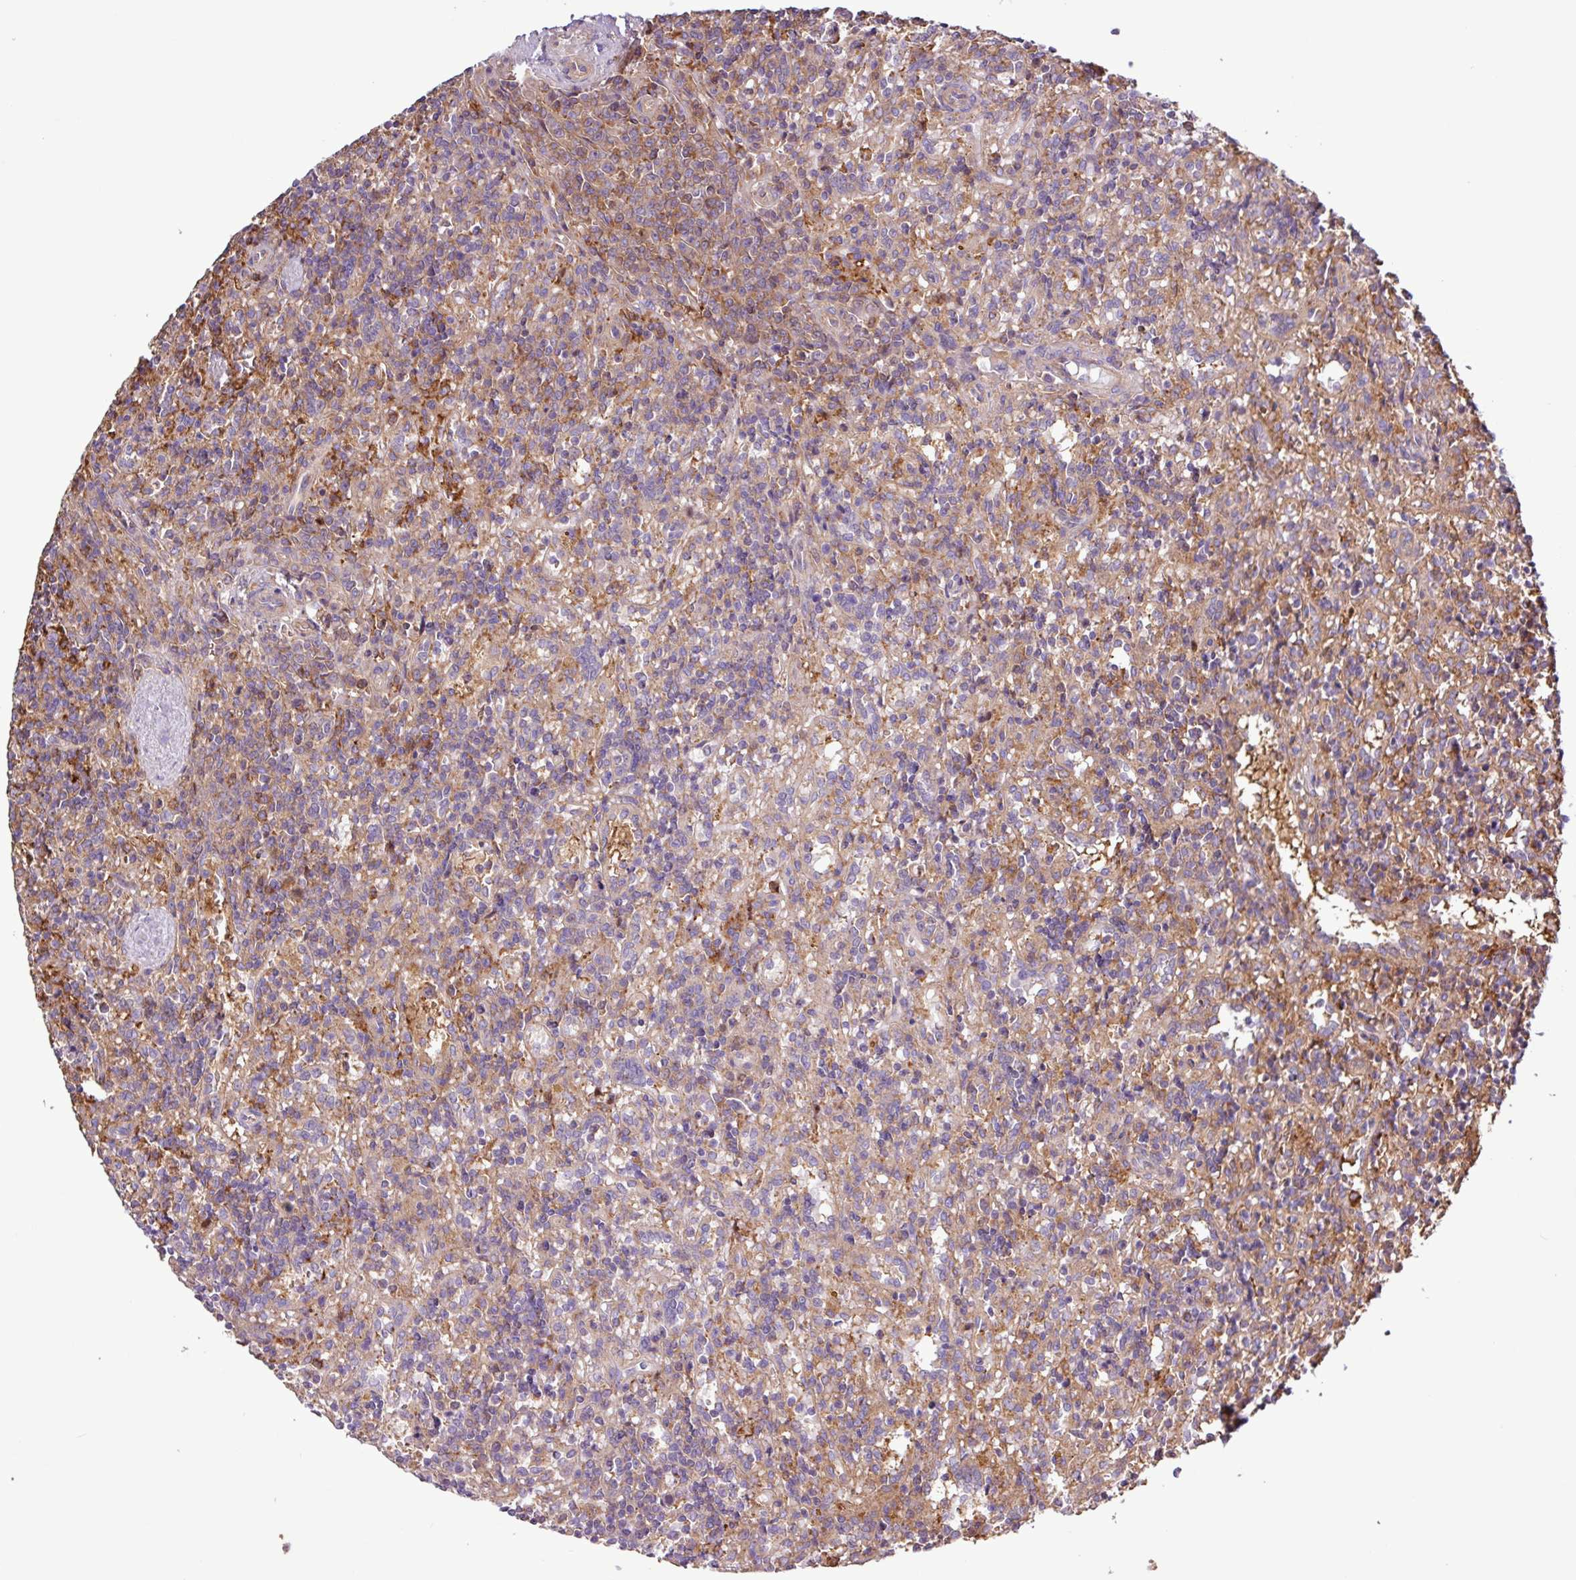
{"staining": {"intensity": "weak", "quantity": "<25%", "location": "cytoplasmic/membranous"}, "tissue": "lymphoma", "cell_type": "Tumor cells", "image_type": "cancer", "snomed": [{"axis": "morphology", "description": "Malignant lymphoma, non-Hodgkin's type, Low grade"}, {"axis": "topography", "description": "Spleen"}], "caption": "DAB (3,3'-diaminobenzidine) immunohistochemical staining of low-grade malignant lymphoma, non-Hodgkin's type reveals no significant expression in tumor cells.", "gene": "ACTR3", "patient": {"sex": "male", "age": 67}}